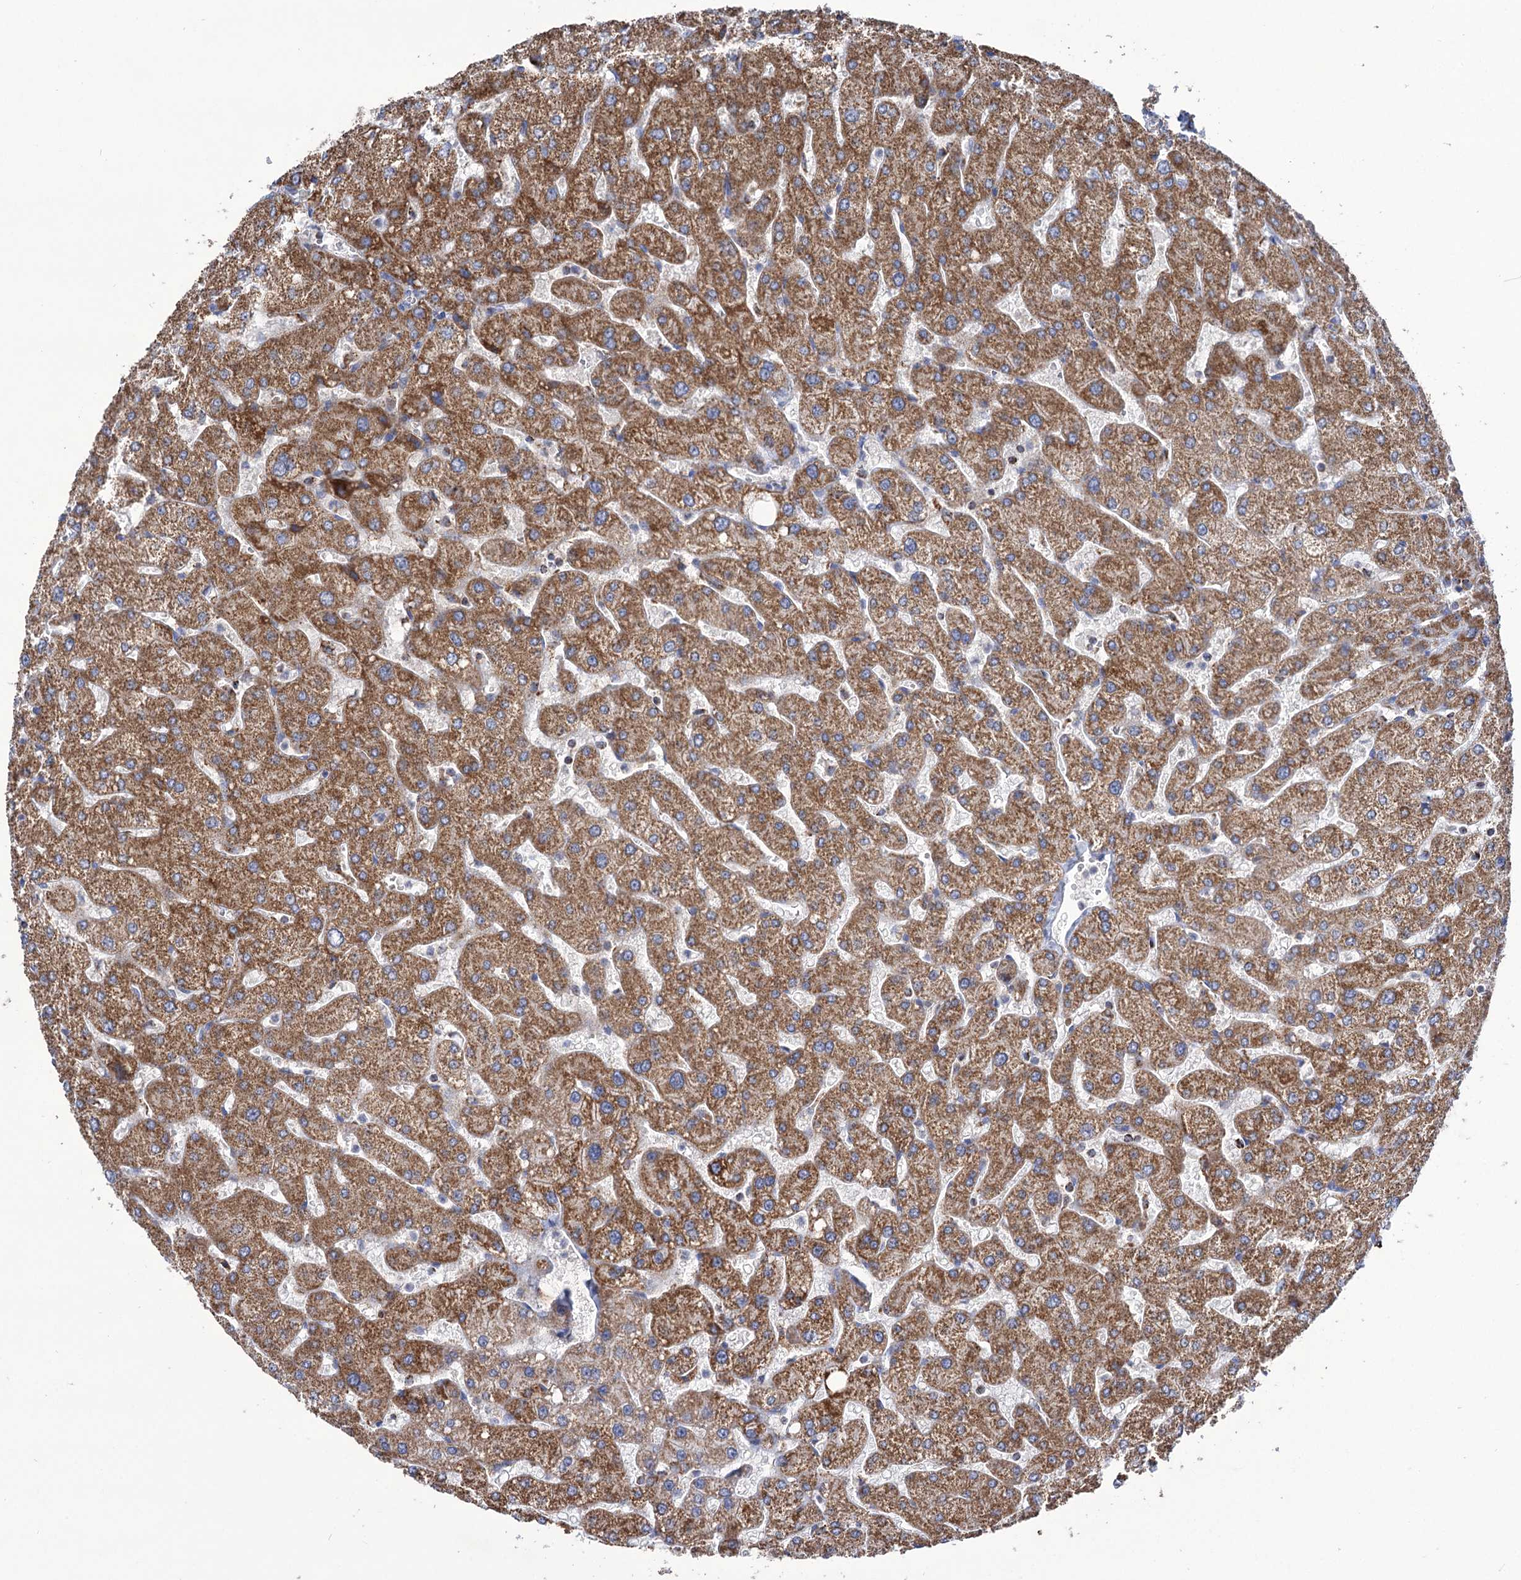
{"staining": {"intensity": "weak", "quantity": ">75%", "location": "cytoplasmic/membranous"}, "tissue": "liver", "cell_type": "Cholangiocytes", "image_type": "normal", "snomed": [{"axis": "morphology", "description": "Normal tissue, NOS"}, {"axis": "topography", "description": "Liver"}], "caption": "High-power microscopy captured an IHC image of benign liver, revealing weak cytoplasmic/membranous expression in about >75% of cholangiocytes. (Brightfield microscopy of DAB IHC at high magnification).", "gene": "ABHD10", "patient": {"sex": "male", "age": 55}}